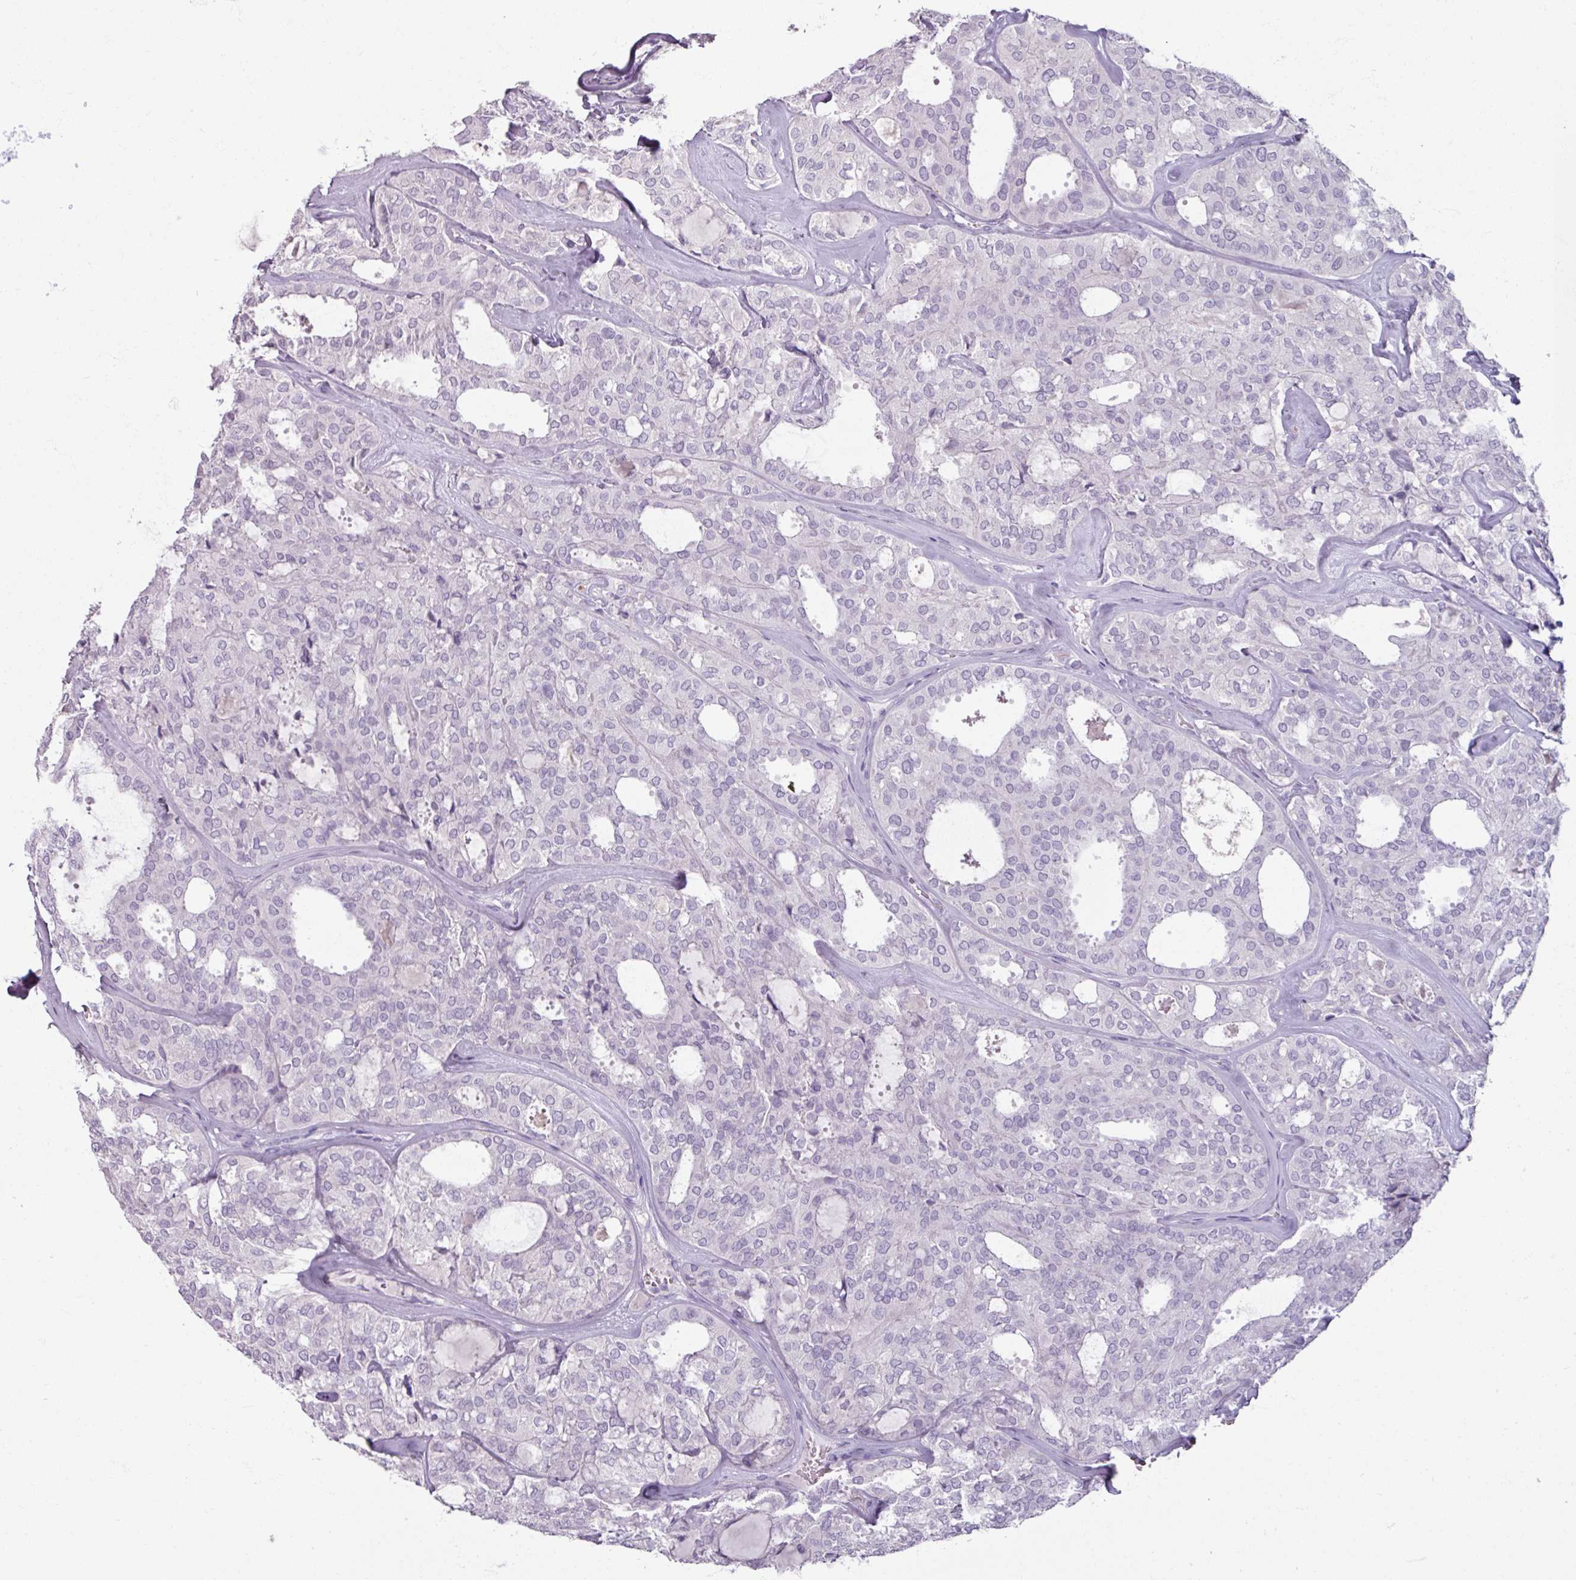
{"staining": {"intensity": "negative", "quantity": "none", "location": "none"}, "tissue": "thyroid cancer", "cell_type": "Tumor cells", "image_type": "cancer", "snomed": [{"axis": "morphology", "description": "Follicular adenoma carcinoma, NOS"}, {"axis": "topography", "description": "Thyroid gland"}], "caption": "The immunohistochemistry image has no significant positivity in tumor cells of thyroid follicular adenoma carcinoma tissue. The staining is performed using DAB brown chromogen with nuclei counter-stained in using hematoxylin.", "gene": "SLC27A5", "patient": {"sex": "male", "age": 75}}